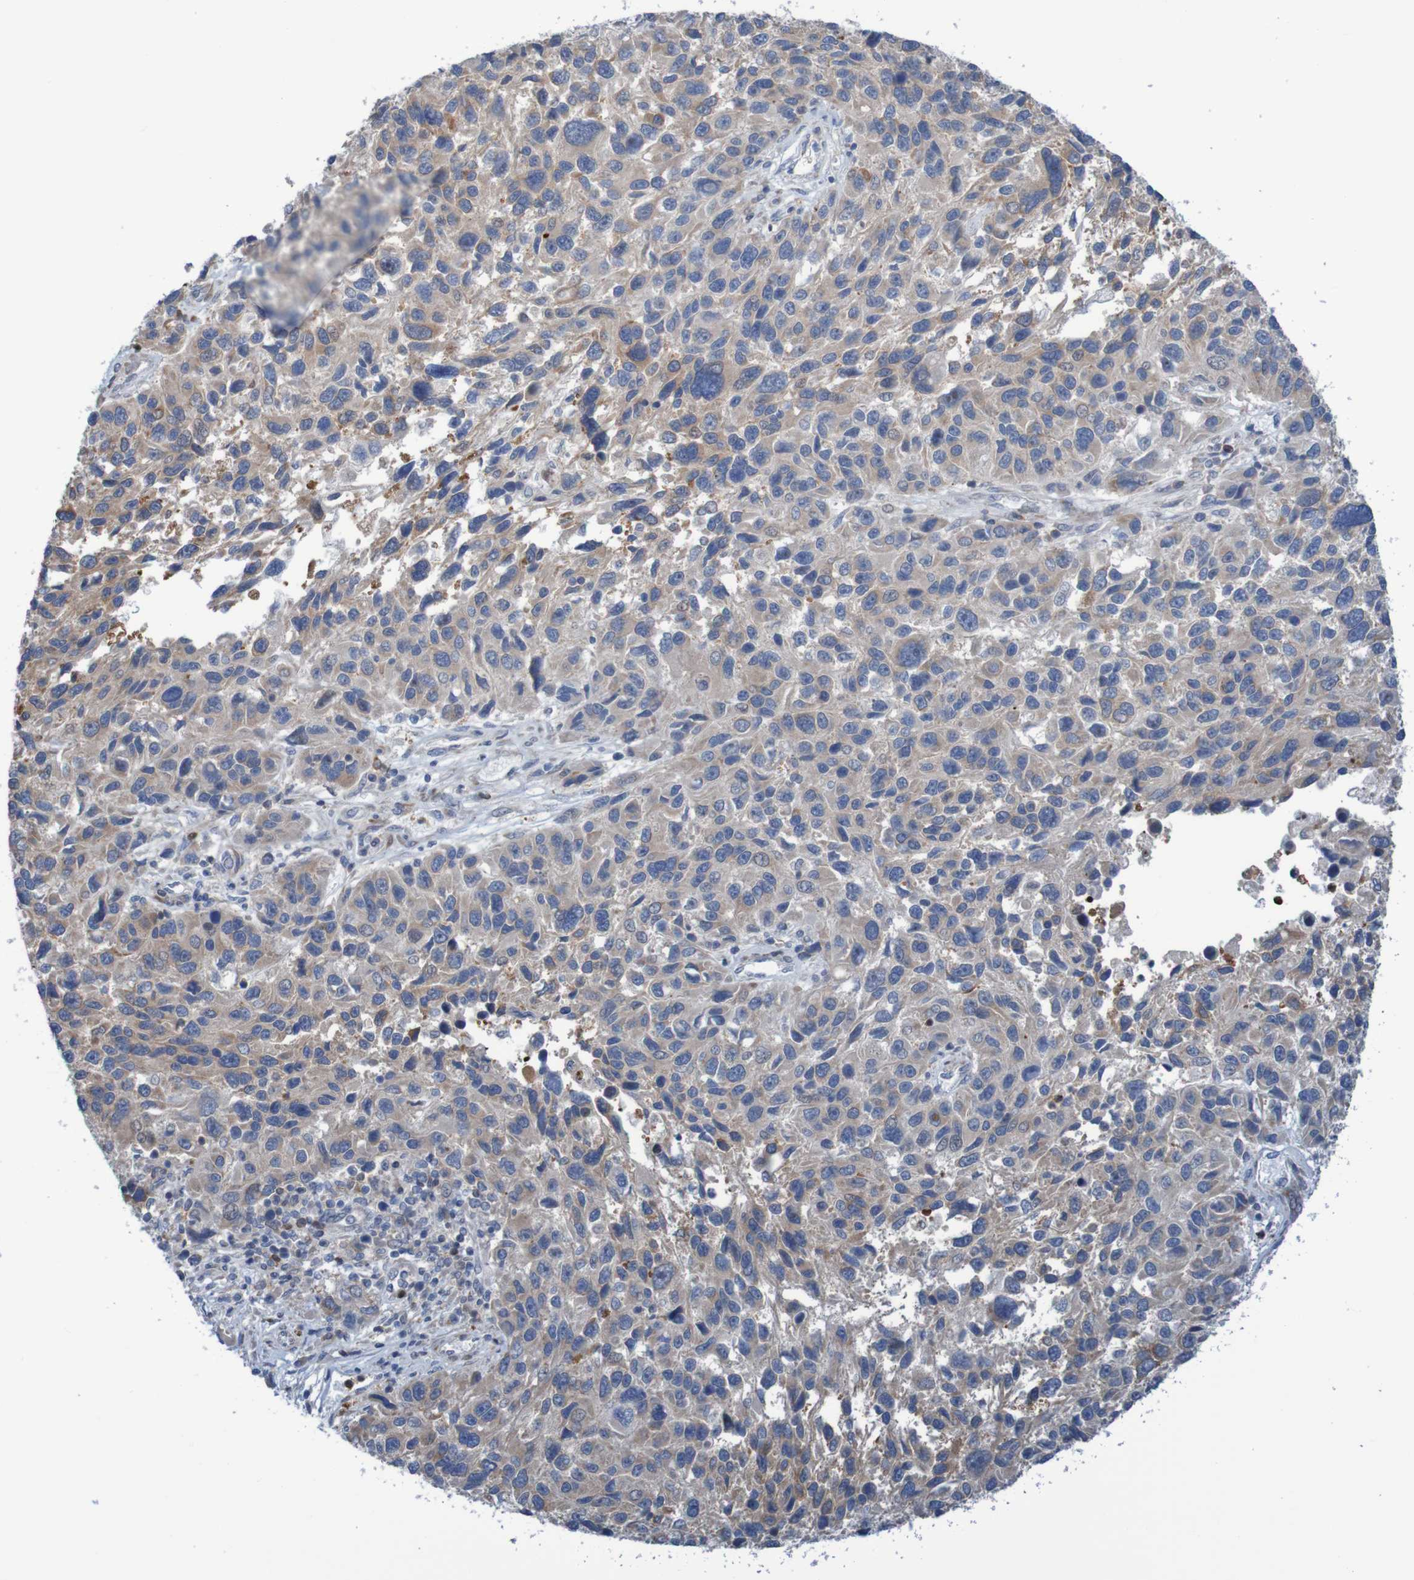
{"staining": {"intensity": "weak", "quantity": ">75%", "location": "cytoplasmic/membranous"}, "tissue": "melanoma", "cell_type": "Tumor cells", "image_type": "cancer", "snomed": [{"axis": "morphology", "description": "Malignant melanoma, NOS"}, {"axis": "topography", "description": "Skin"}], "caption": "Tumor cells exhibit weak cytoplasmic/membranous expression in approximately >75% of cells in malignant melanoma. The staining is performed using DAB brown chromogen to label protein expression. The nuclei are counter-stained blue using hematoxylin.", "gene": "ANGPT4", "patient": {"sex": "male", "age": 53}}